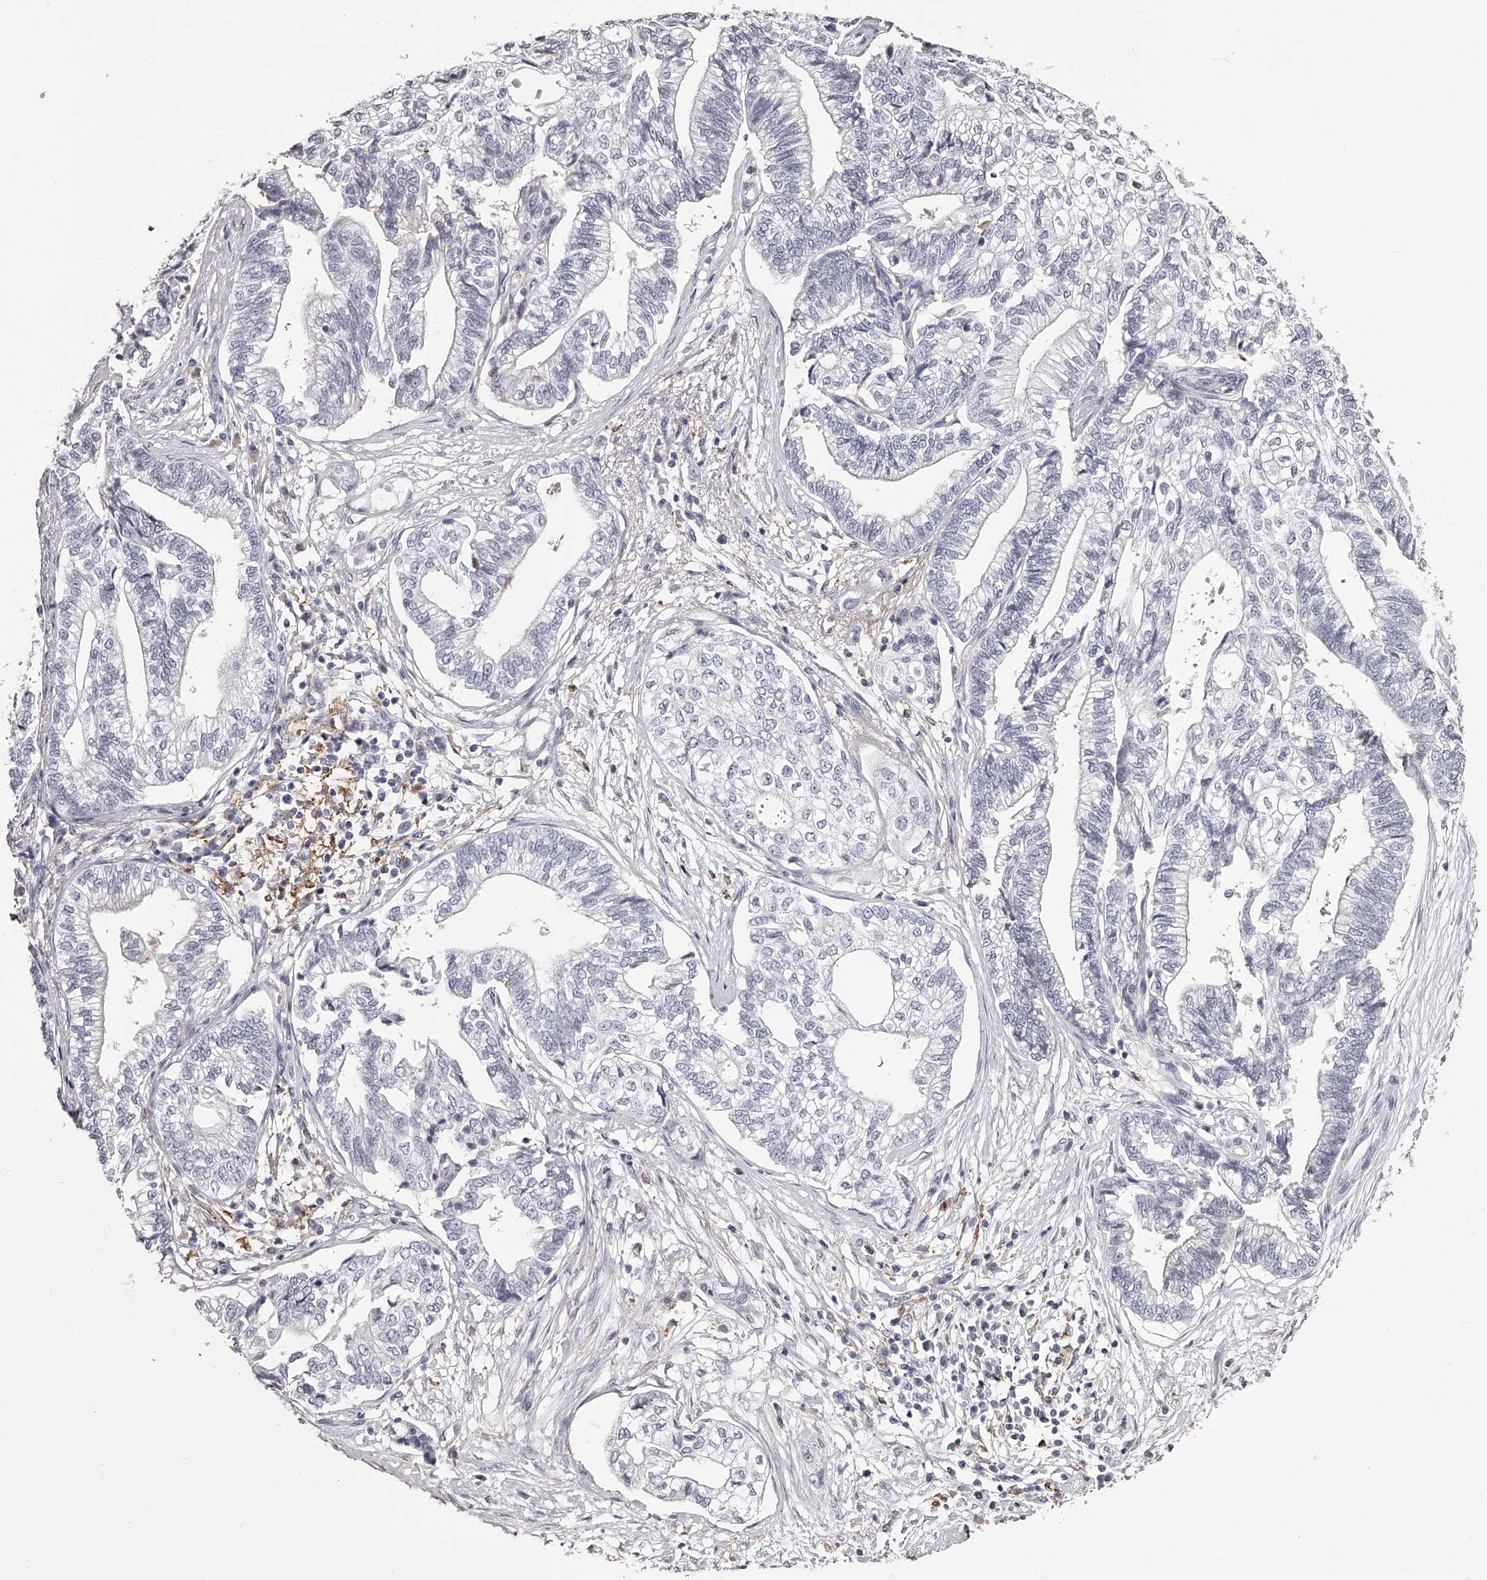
{"staining": {"intensity": "negative", "quantity": "none", "location": "none"}, "tissue": "pancreatic cancer", "cell_type": "Tumor cells", "image_type": "cancer", "snomed": [{"axis": "morphology", "description": "Adenocarcinoma, NOS"}, {"axis": "topography", "description": "Pancreas"}], "caption": "This is an immunohistochemistry (IHC) micrograph of human pancreatic cancer. There is no expression in tumor cells.", "gene": "PACSIN1", "patient": {"sex": "male", "age": 72}}